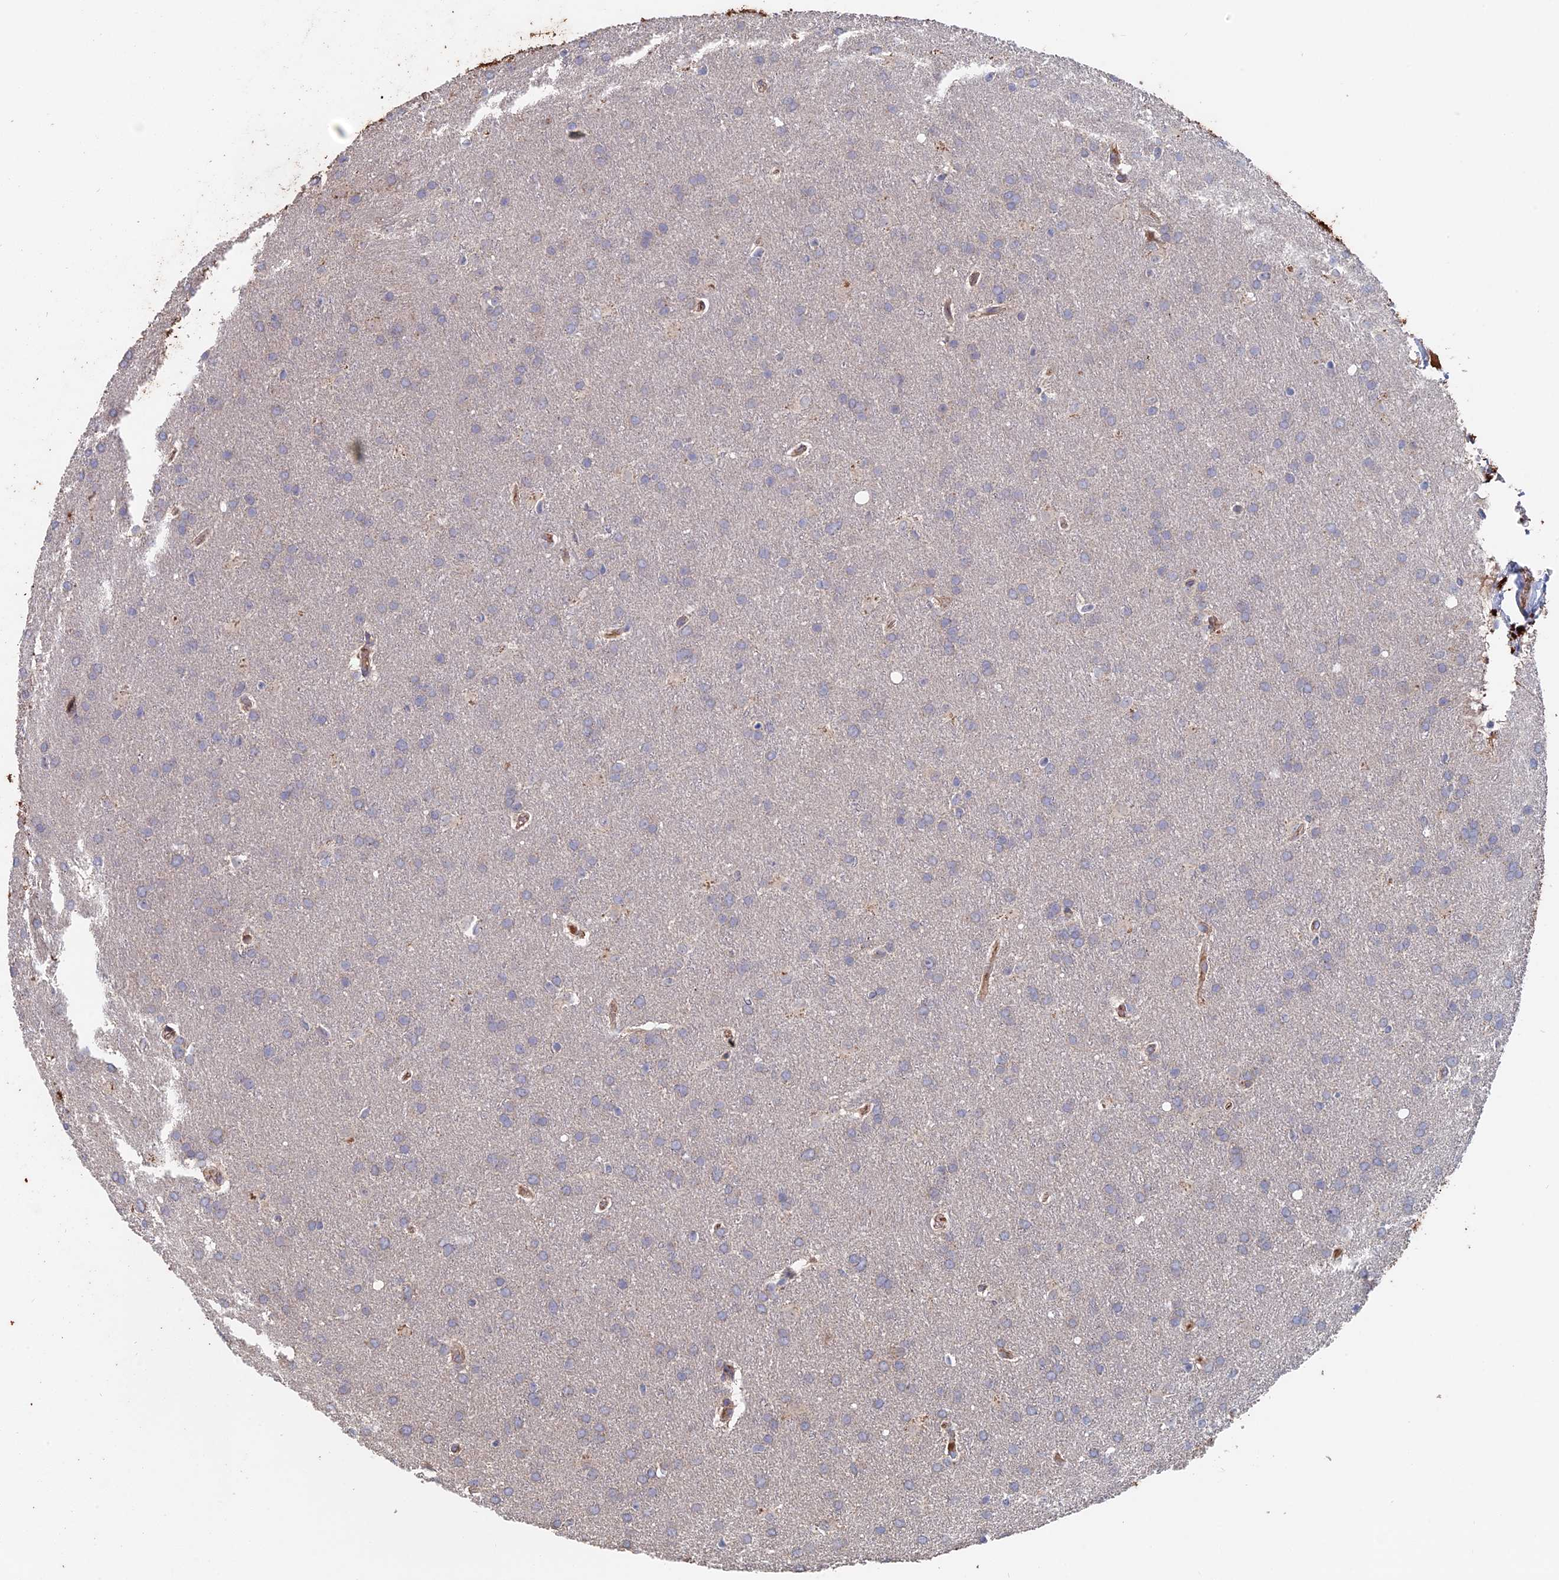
{"staining": {"intensity": "negative", "quantity": "none", "location": "none"}, "tissue": "glioma", "cell_type": "Tumor cells", "image_type": "cancer", "snomed": [{"axis": "morphology", "description": "Glioma, malignant, Low grade"}, {"axis": "topography", "description": "Brain"}], "caption": "Human glioma stained for a protein using immunohistochemistry (IHC) exhibits no expression in tumor cells.", "gene": "SLC33A1", "patient": {"sex": "female", "age": 32}}